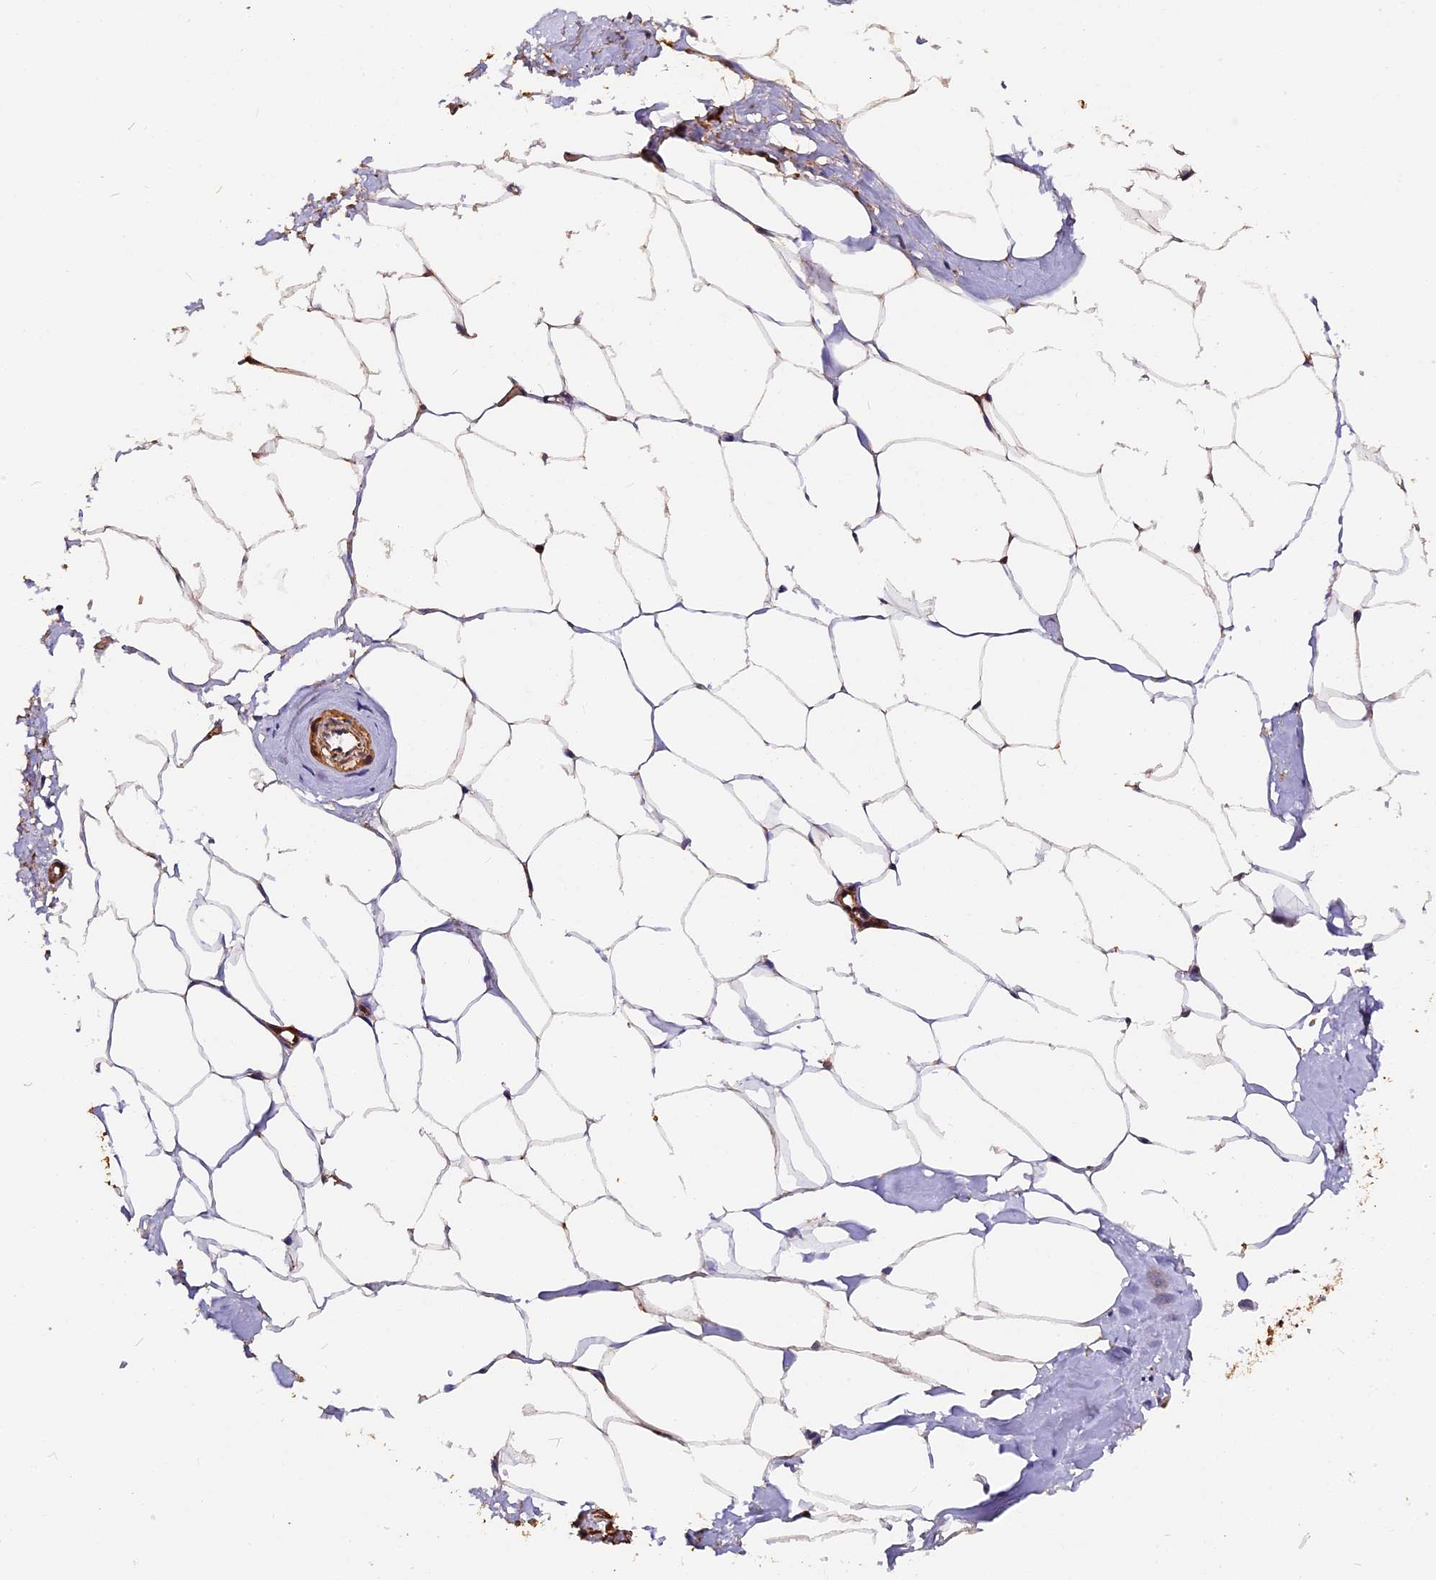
{"staining": {"intensity": "moderate", "quantity": ">75%", "location": "cytoplasmic/membranous"}, "tissue": "adipose tissue", "cell_type": "Adipocytes", "image_type": "normal", "snomed": [{"axis": "morphology", "description": "Normal tissue, NOS"}, {"axis": "morphology", "description": "Adenocarcinoma, Low grade"}, {"axis": "topography", "description": "Prostate"}, {"axis": "topography", "description": "Peripheral nerve tissue"}], "caption": "Unremarkable adipose tissue displays moderate cytoplasmic/membranous expression in approximately >75% of adipocytes (DAB = brown stain, brightfield microscopy at high magnification)..", "gene": "MMP15", "patient": {"sex": "male", "age": 63}}